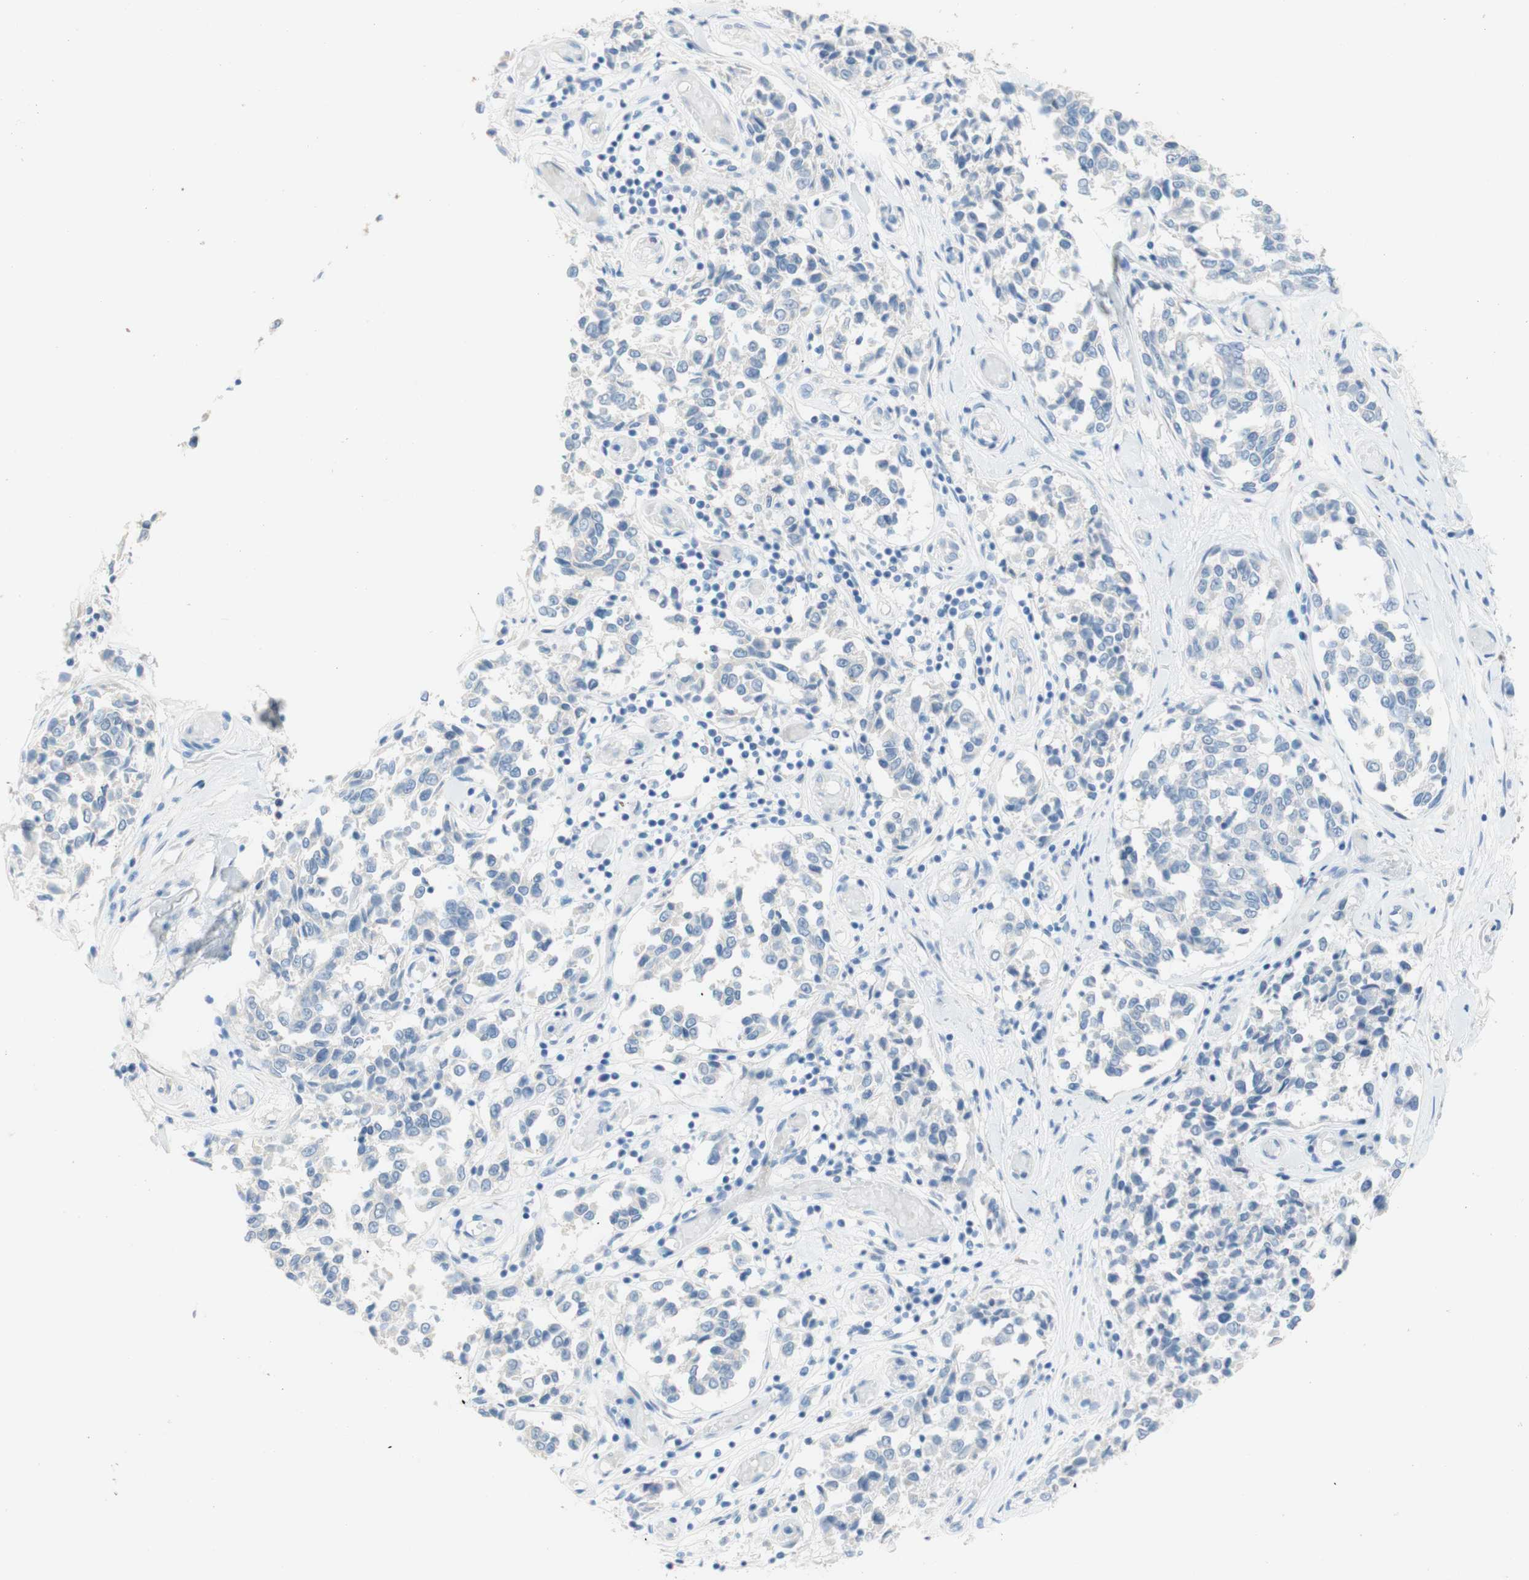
{"staining": {"intensity": "negative", "quantity": "none", "location": "none"}, "tissue": "melanoma", "cell_type": "Tumor cells", "image_type": "cancer", "snomed": [{"axis": "morphology", "description": "Malignant melanoma, NOS"}, {"axis": "topography", "description": "Skin"}], "caption": "IHC of human melanoma reveals no expression in tumor cells.", "gene": "POLR2J3", "patient": {"sex": "female", "age": 64}}